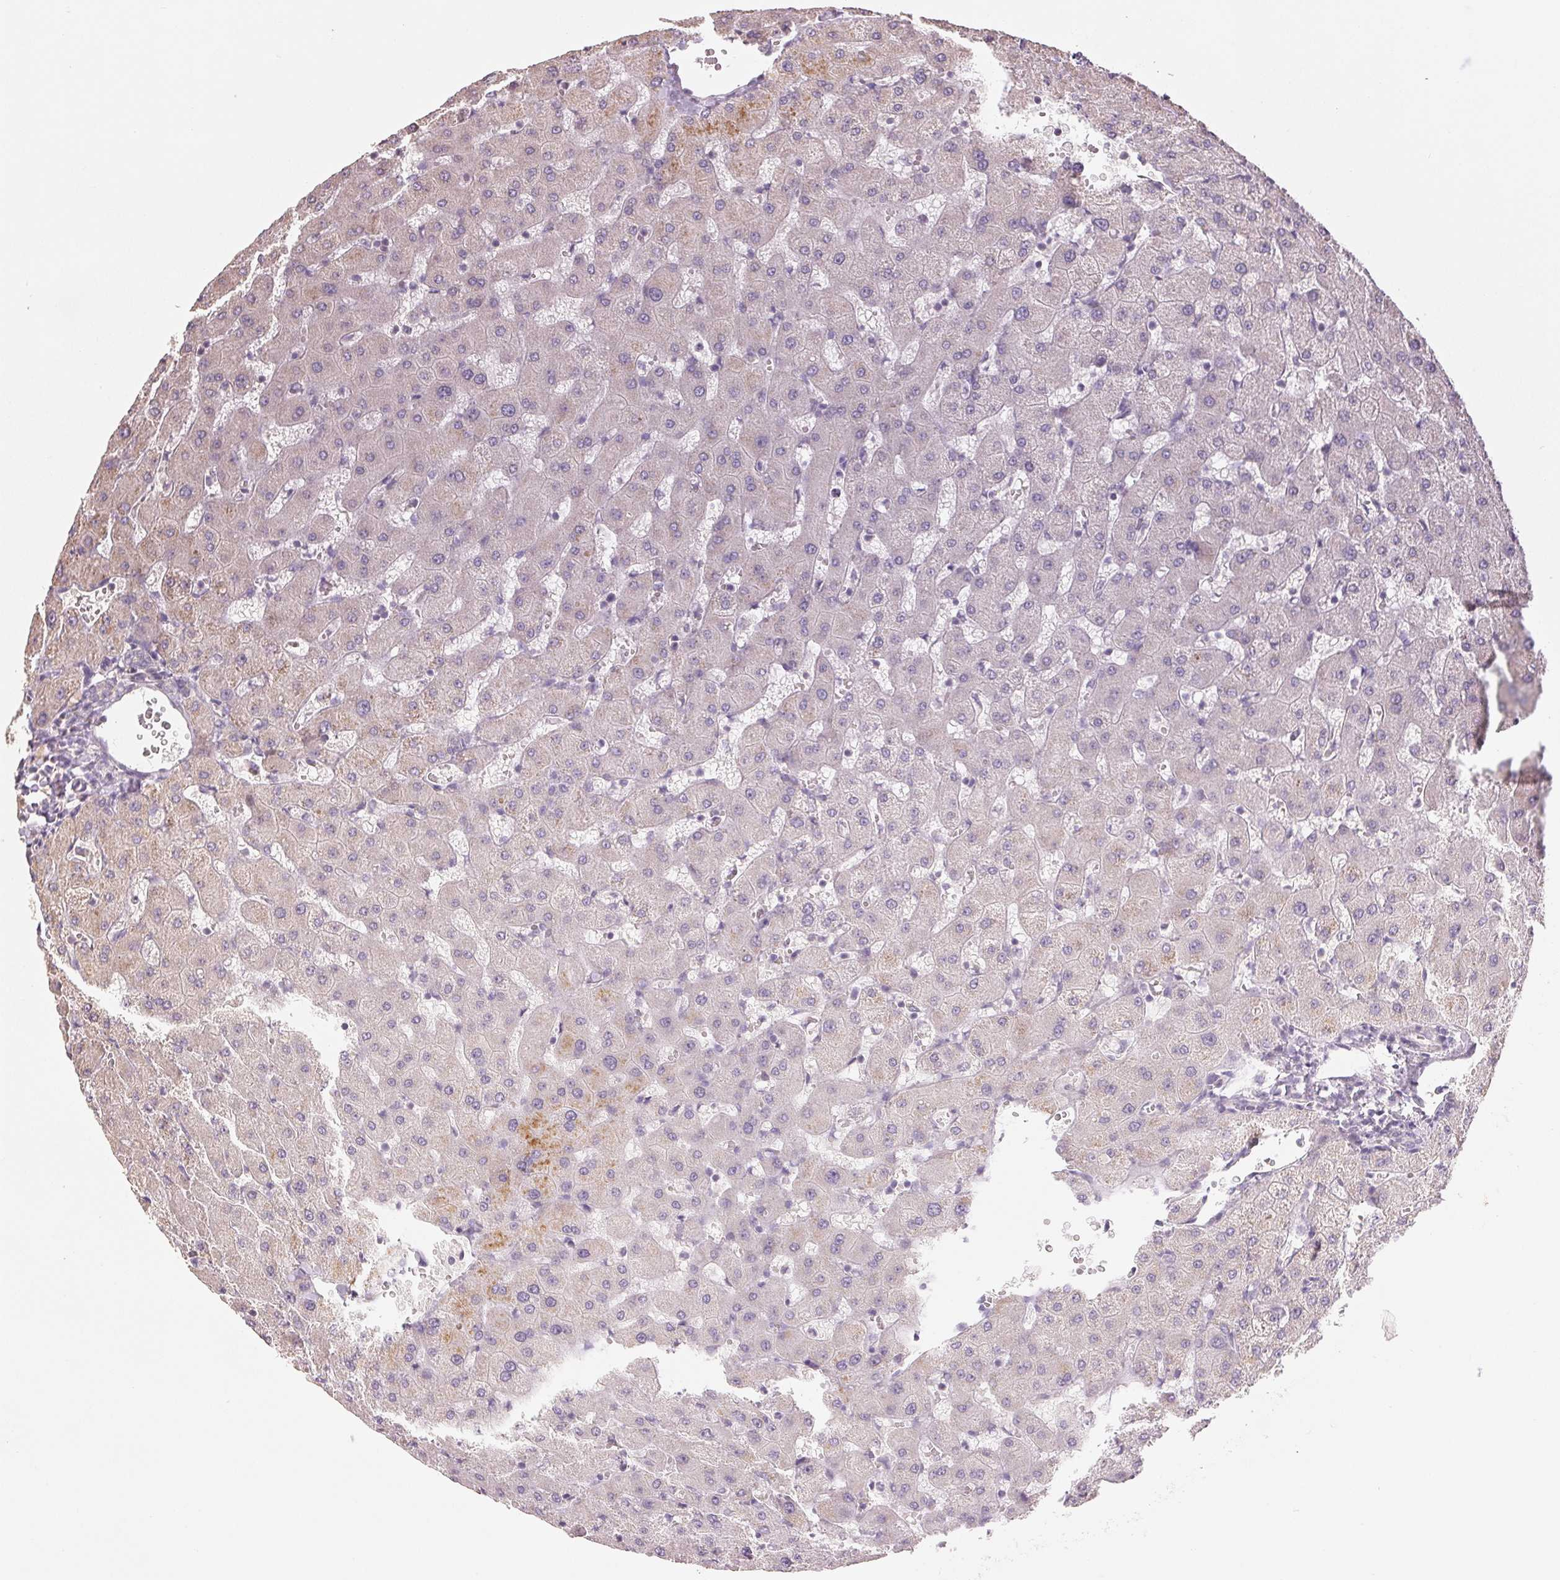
{"staining": {"intensity": "negative", "quantity": "none", "location": "none"}, "tissue": "liver", "cell_type": "Cholangiocytes", "image_type": "normal", "snomed": [{"axis": "morphology", "description": "Normal tissue, NOS"}, {"axis": "topography", "description": "Liver"}], "caption": "A histopathology image of liver stained for a protein demonstrates no brown staining in cholangiocytes. (Immunohistochemistry, brightfield microscopy, high magnification).", "gene": "COX14", "patient": {"sex": "female", "age": 63}}